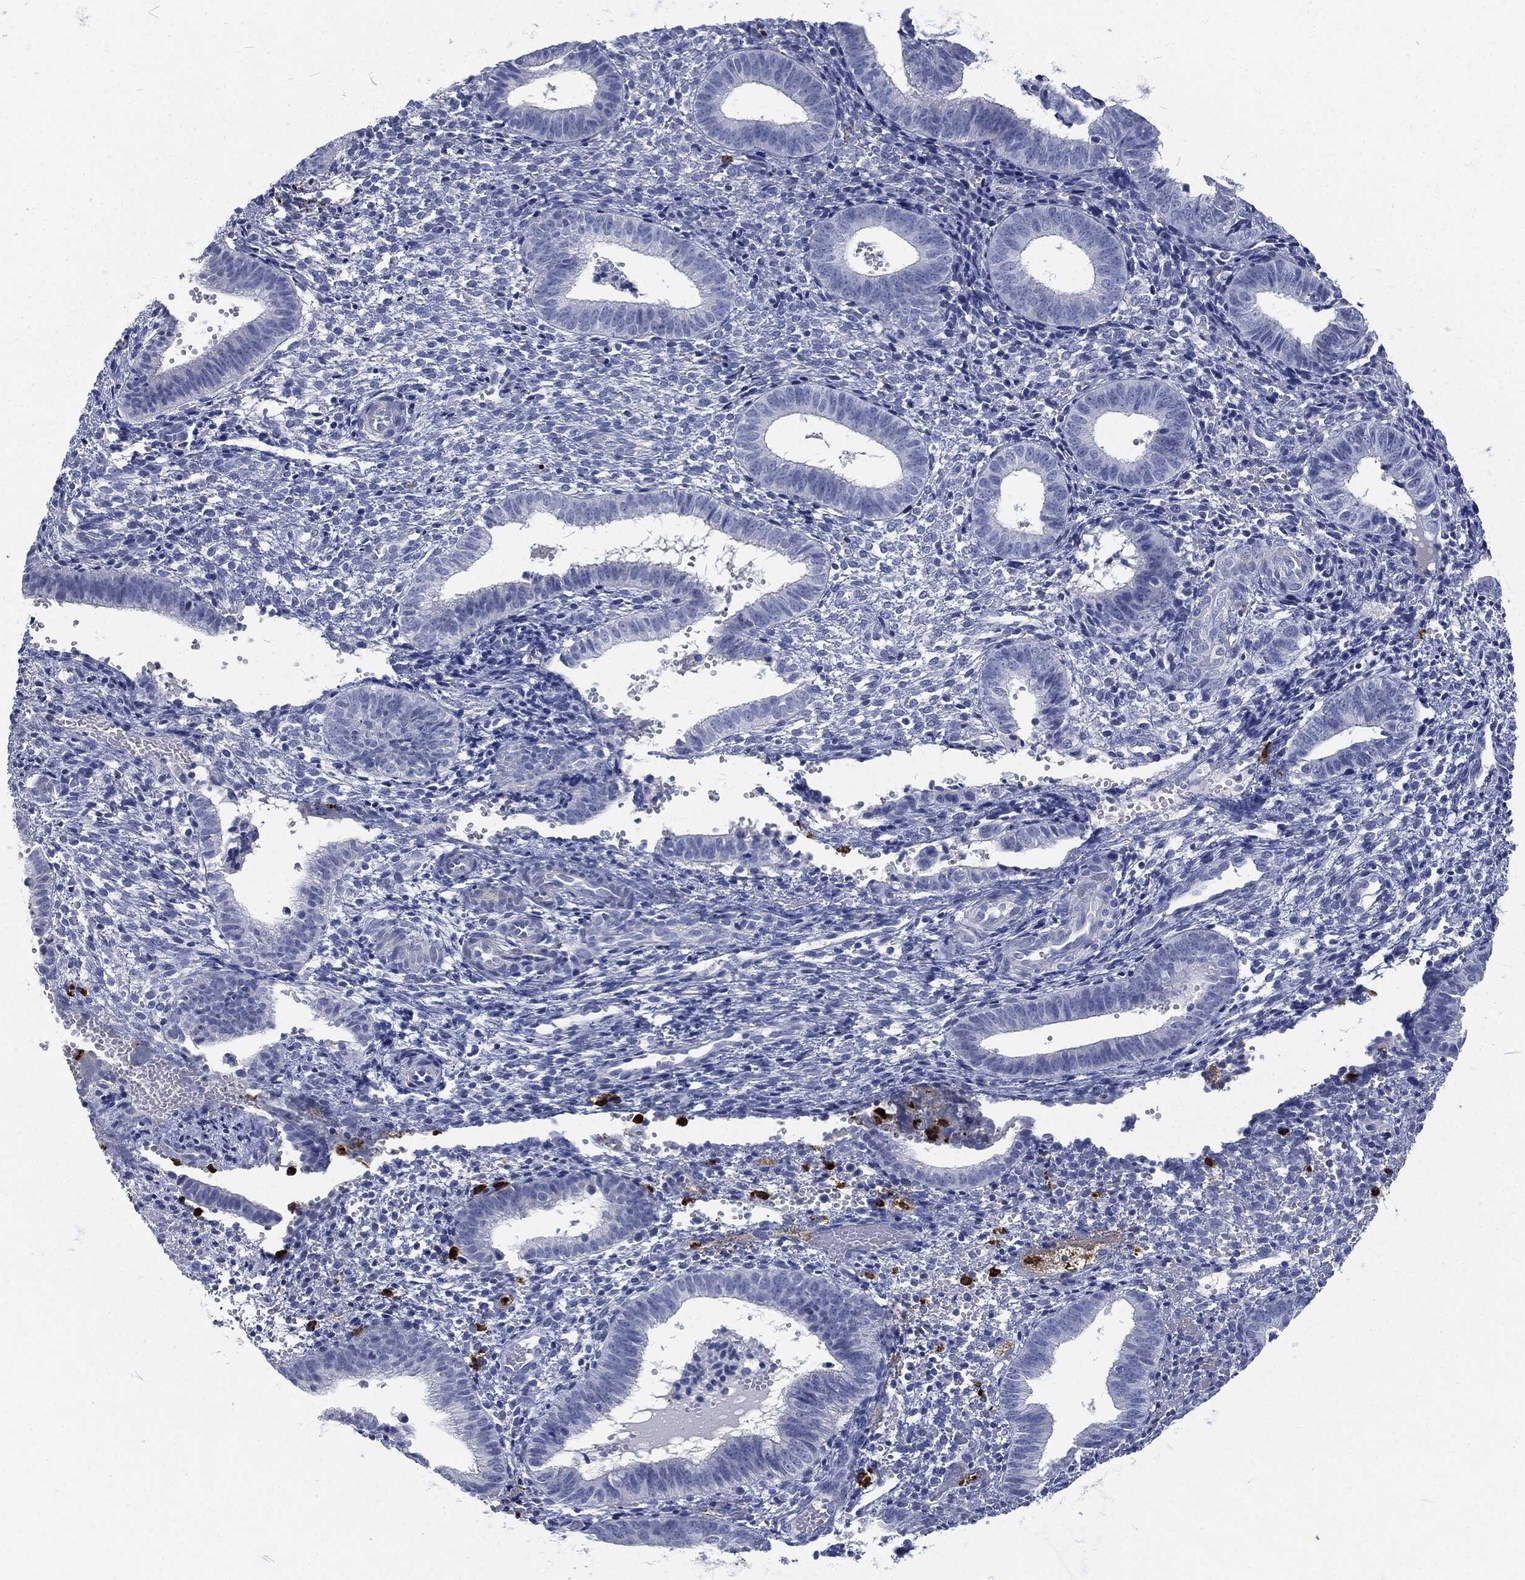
{"staining": {"intensity": "negative", "quantity": "none", "location": "none"}, "tissue": "endometrium", "cell_type": "Cells in endometrial stroma", "image_type": "normal", "snomed": [{"axis": "morphology", "description": "Normal tissue, NOS"}, {"axis": "topography", "description": "Endometrium"}], "caption": "DAB immunohistochemical staining of normal human endometrium shows no significant staining in cells in endometrial stroma. (DAB immunohistochemistry (IHC) with hematoxylin counter stain).", "gene": "MPO", "patient": {"sex": "female", "age": 42}}